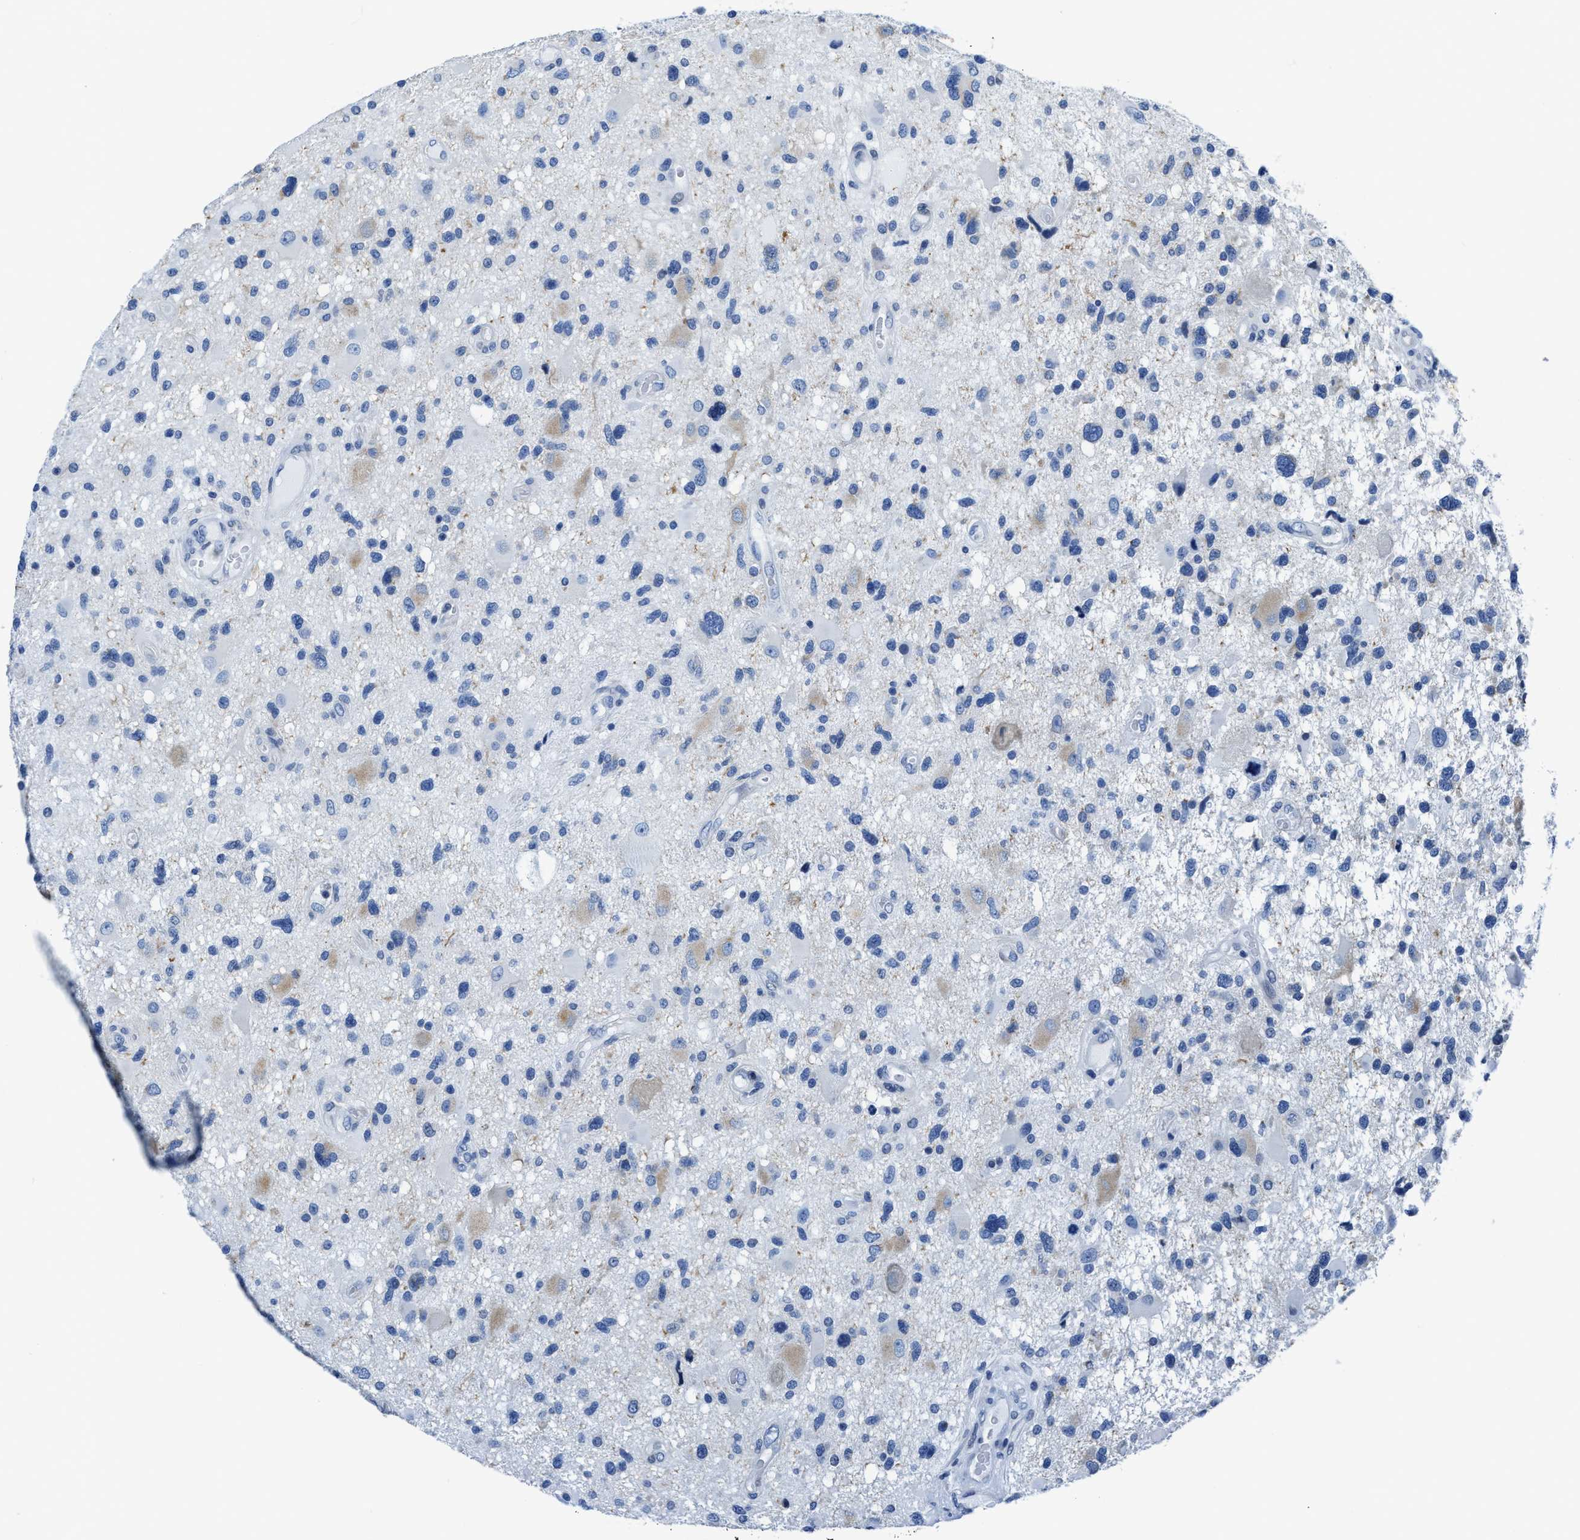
{"staining": {"intensity": "negative", "quantity": "none", "location": "none"}, "tissue": "glioma", "cell_type": "Tumor cells", "image_type": "cancer", "snomed": [{"axis": "morphology", "description": "Glioma, malignant, High grade"}, {"axis": "topography", "description": "Brain"}], "caption": "DAB immunohistochemical staining of human high-grade glioma (malignant) displays no significant staining in tumor cells.", "gene": "ASZ1", "patient": {"sex": "male", "age": 33}}